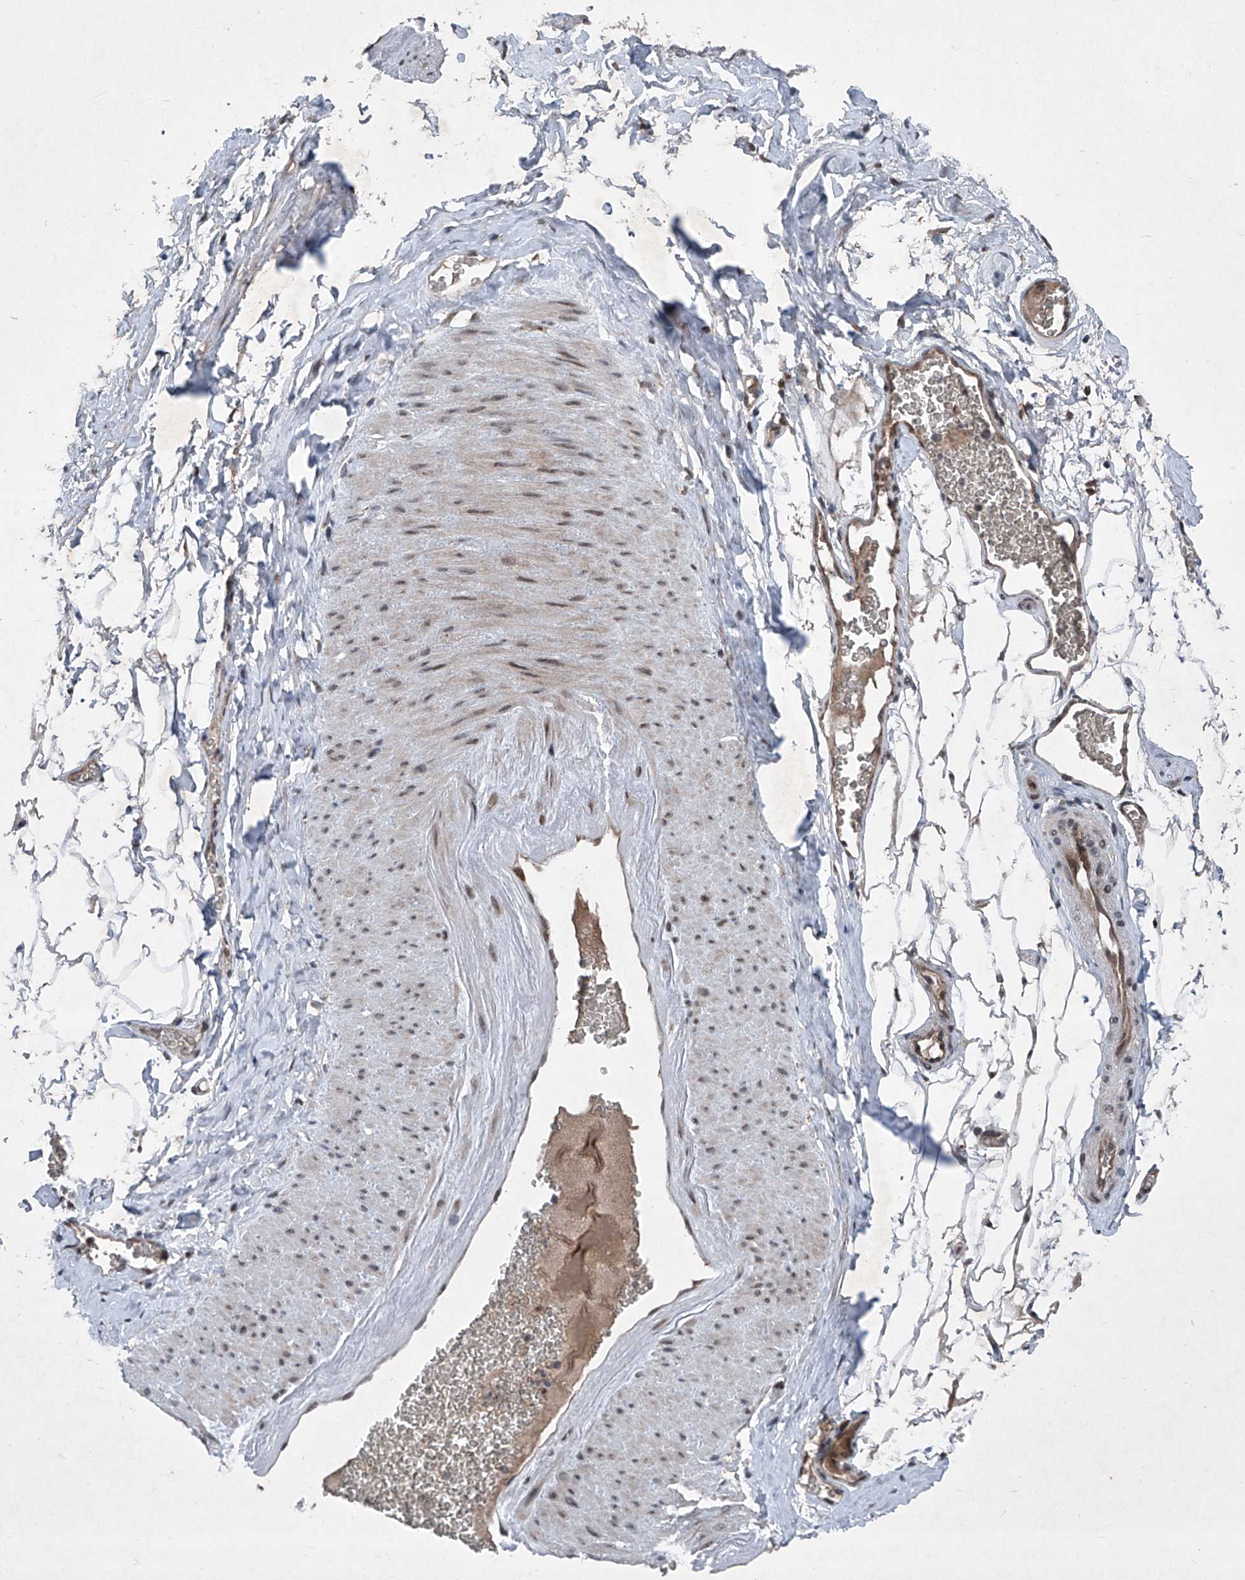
{"staining": {"intensity": "negative", "quantity": "none", "location": "none"}, "tissue": "adipose tissue", "cell_type": "Adipocytes", "image_type": "normal", "snomed": [{"axis": "morphology", "description": "Normal tissue, NOS"}, {"axis": "morphology", "description": "Adenocarcinoma, Low grade"}, {"axis": "topography", "description": "Prostate"}, {"axis": "topography", "description": "Peripheral nerve tissue"}], "caption": "IHC micrograph of unremarkable human adipose tissue stained for a protein (brown), which exhibits no expression in adipocytes. (DAB immunohistochemistry with hematoxylin counter stain).", "gene": "COA7", "patient": {"sex": "male", "age": 63}}